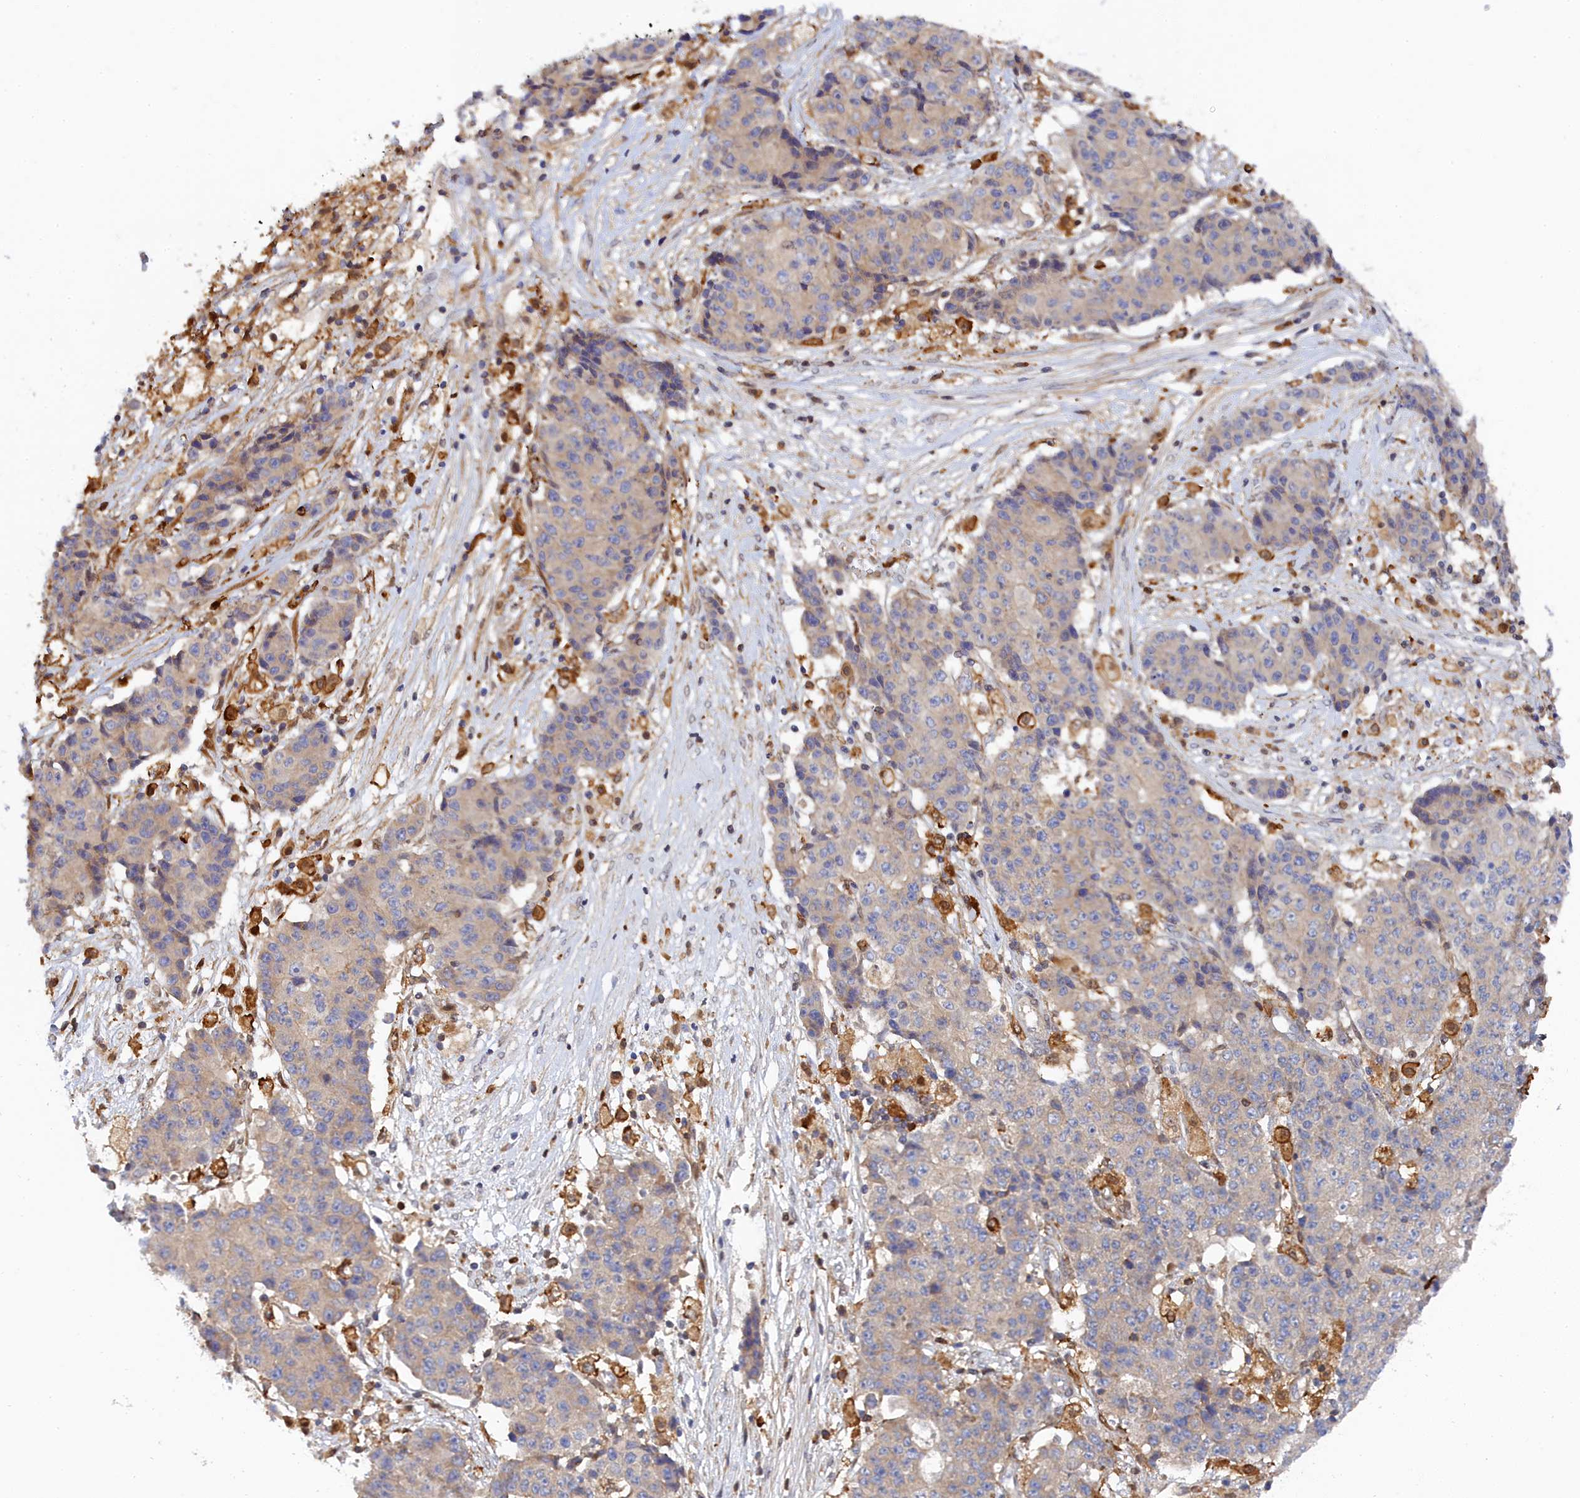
{"staining": {"intensity": "negative", "quantity": "none", "location": "none"}, "tissue": "ovarian cancer", "cell_type": "Tumor cells", "image_type": "cancer", "snomed": [{"axis": "morphology", "description": "Carcinoma, endometroid"}, {"axis": "topography", "description": "Ovary"}], "caption": "Ovarian endometroid carcinoma stained for a protein using IHC displays no expression tumor cells.", "gene": "SPATA5L1", "patient": {"sex": "female", "age": 42}}